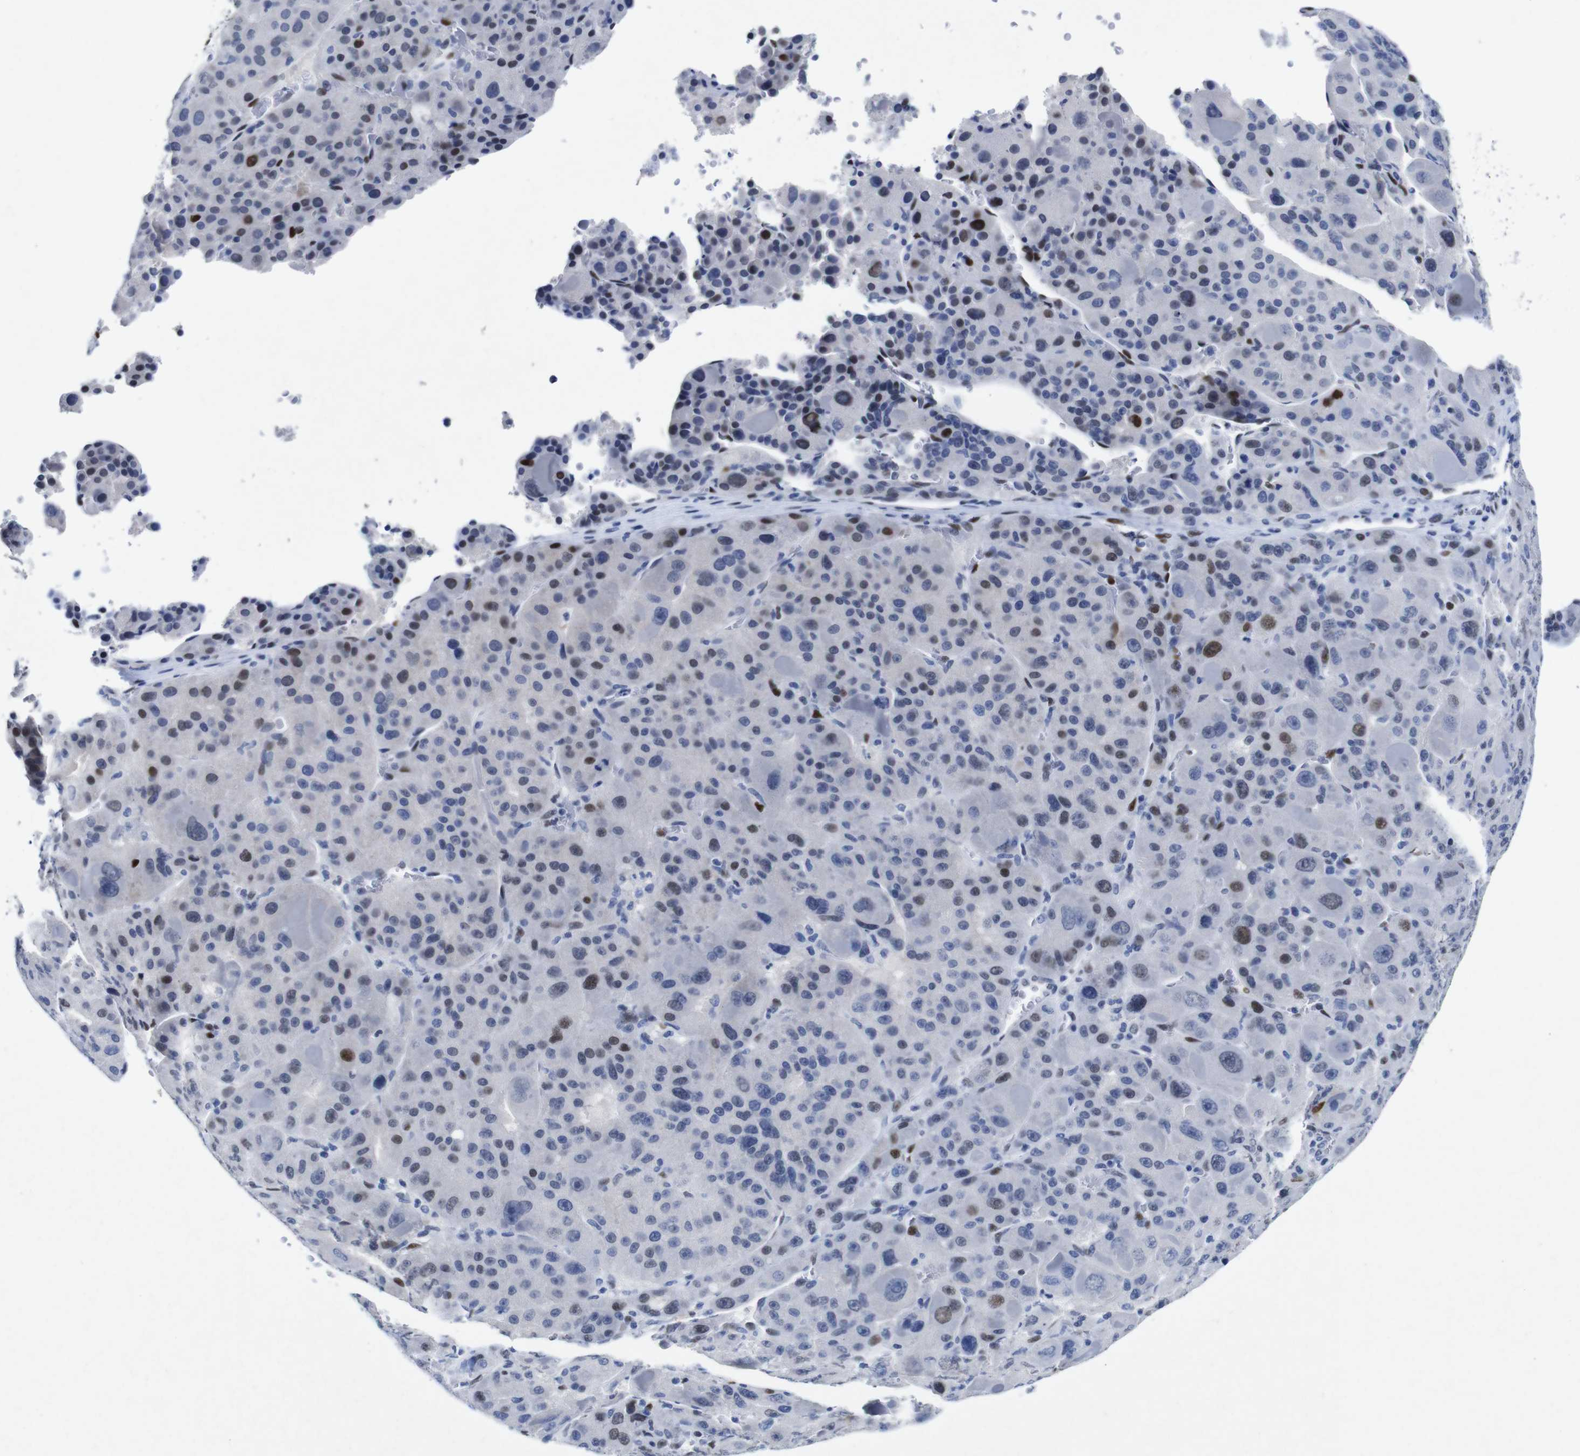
{"staining": {"intensity": "moderate", "quantity": "<25%", "location": "nuclear"}, "tissue": "liver cancer", "cell_type": "Tumor cells", "image_type": "cancer", "snomed": [{"axis": "morphology", "description": "Carcinoma, Hepatocellular, NOS"}, {"axis": "topography", "description": "Liver"}], "caption": "Human liver hepatocellular carcinoma stained with a brown dye shows moderate nuclear positive expression in approximately <25% of tumor cells.", "gene": "FOSL2", "patient": {"sex": "male", "age": 76}}